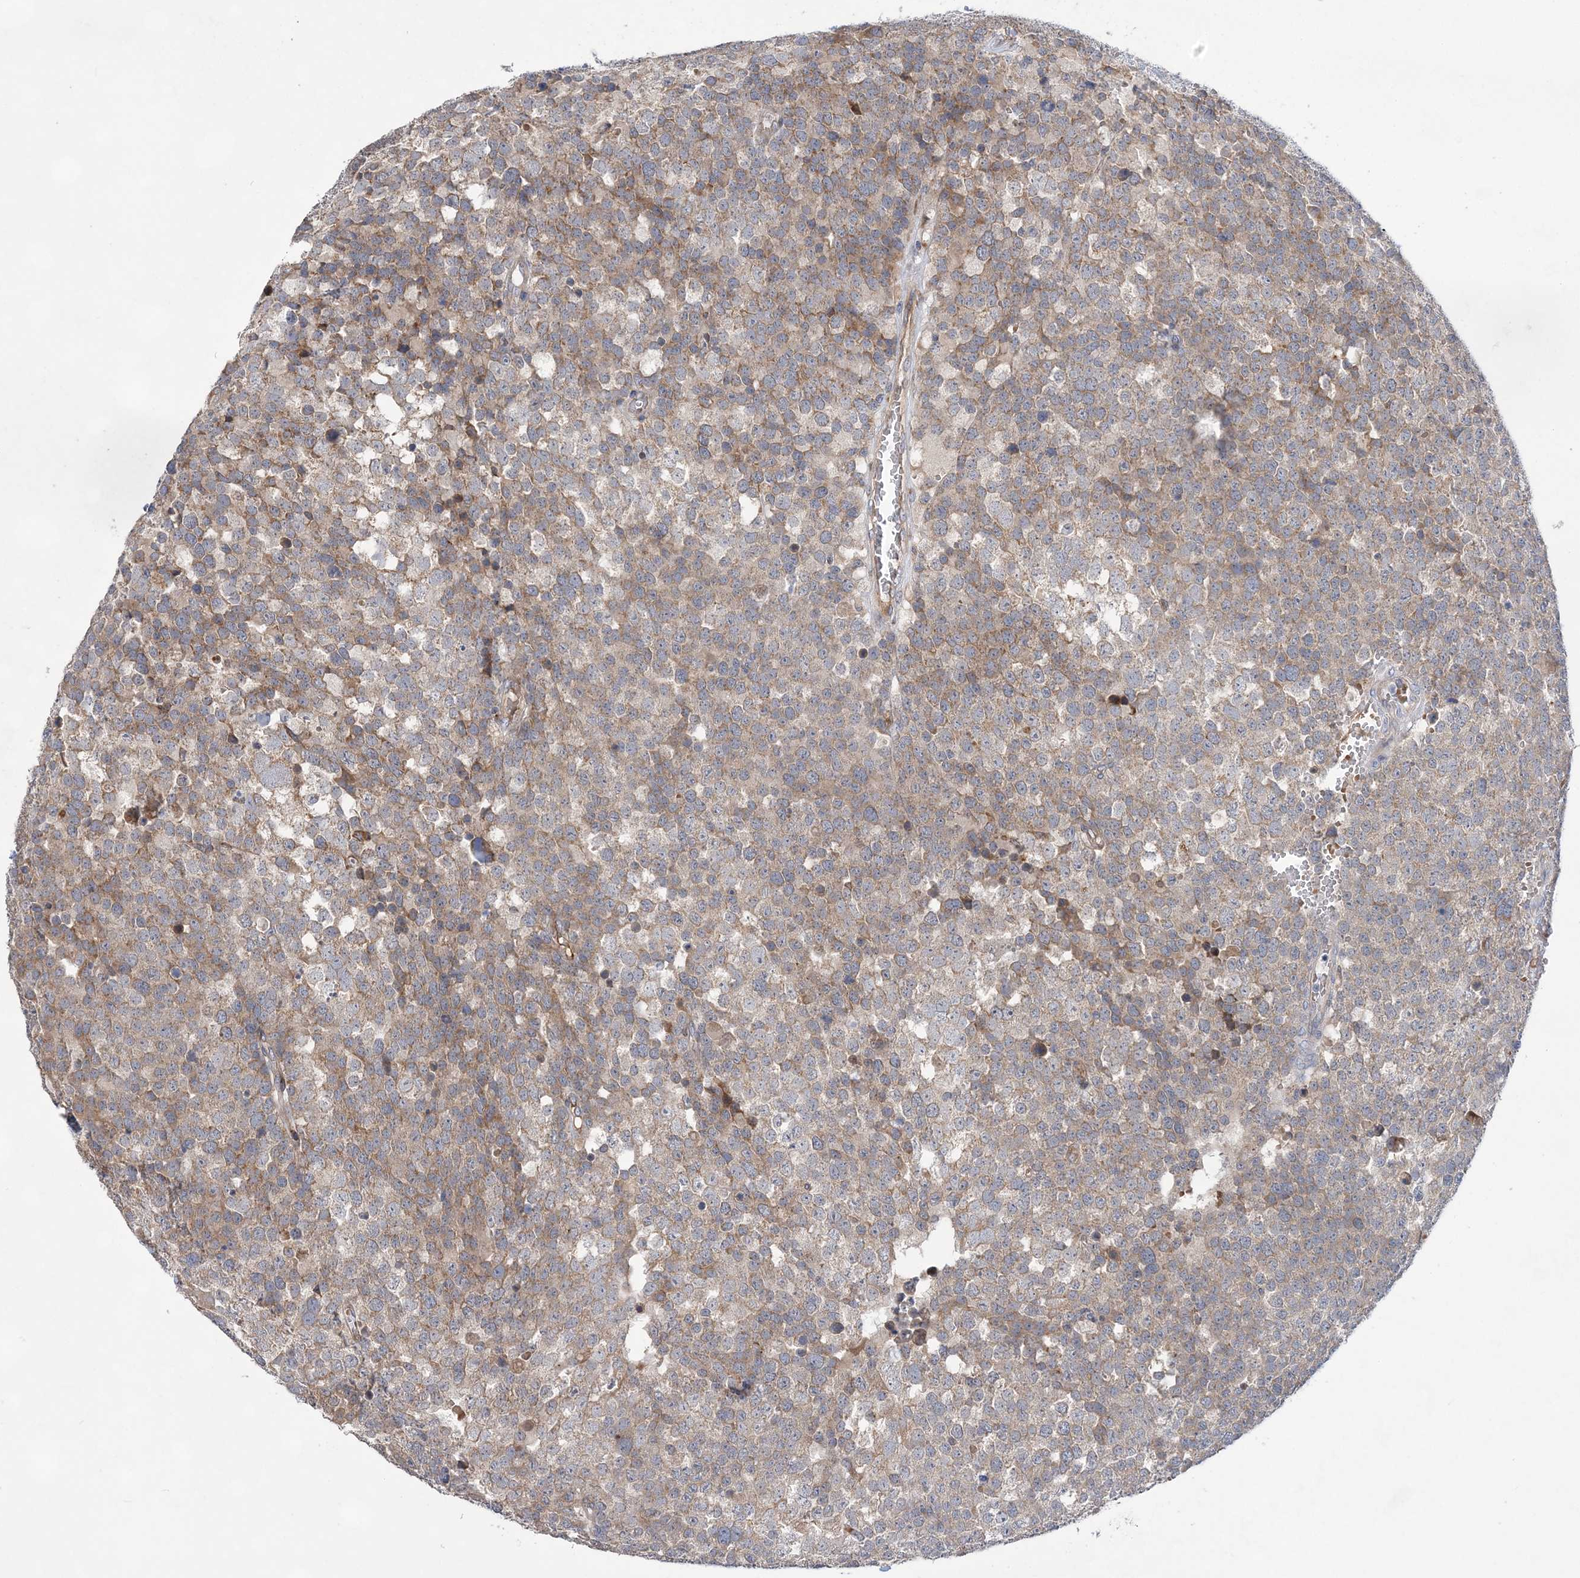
{"staining": {"intensity": "moderate", "quantity": ">75%", "location": "cytoplasmic/membranous"}, "tissue": "testis cancer", "cell_type": "Tumor cells", "image_type": "cancer", "snomed": [{"axis": "morphology", "description": "Seminoma, NOS"}, {"axis": "topography", "description": "Testis"}], "caption": "A photomicrograph showing moderate cytoplasmic/membranous positivity in about >75% of tumor cells in testis cancer, as visualized by brown immunohistochemical staining.", "gene": "TRAPPC13", "patient": {"sex": "male", "age": 71}}